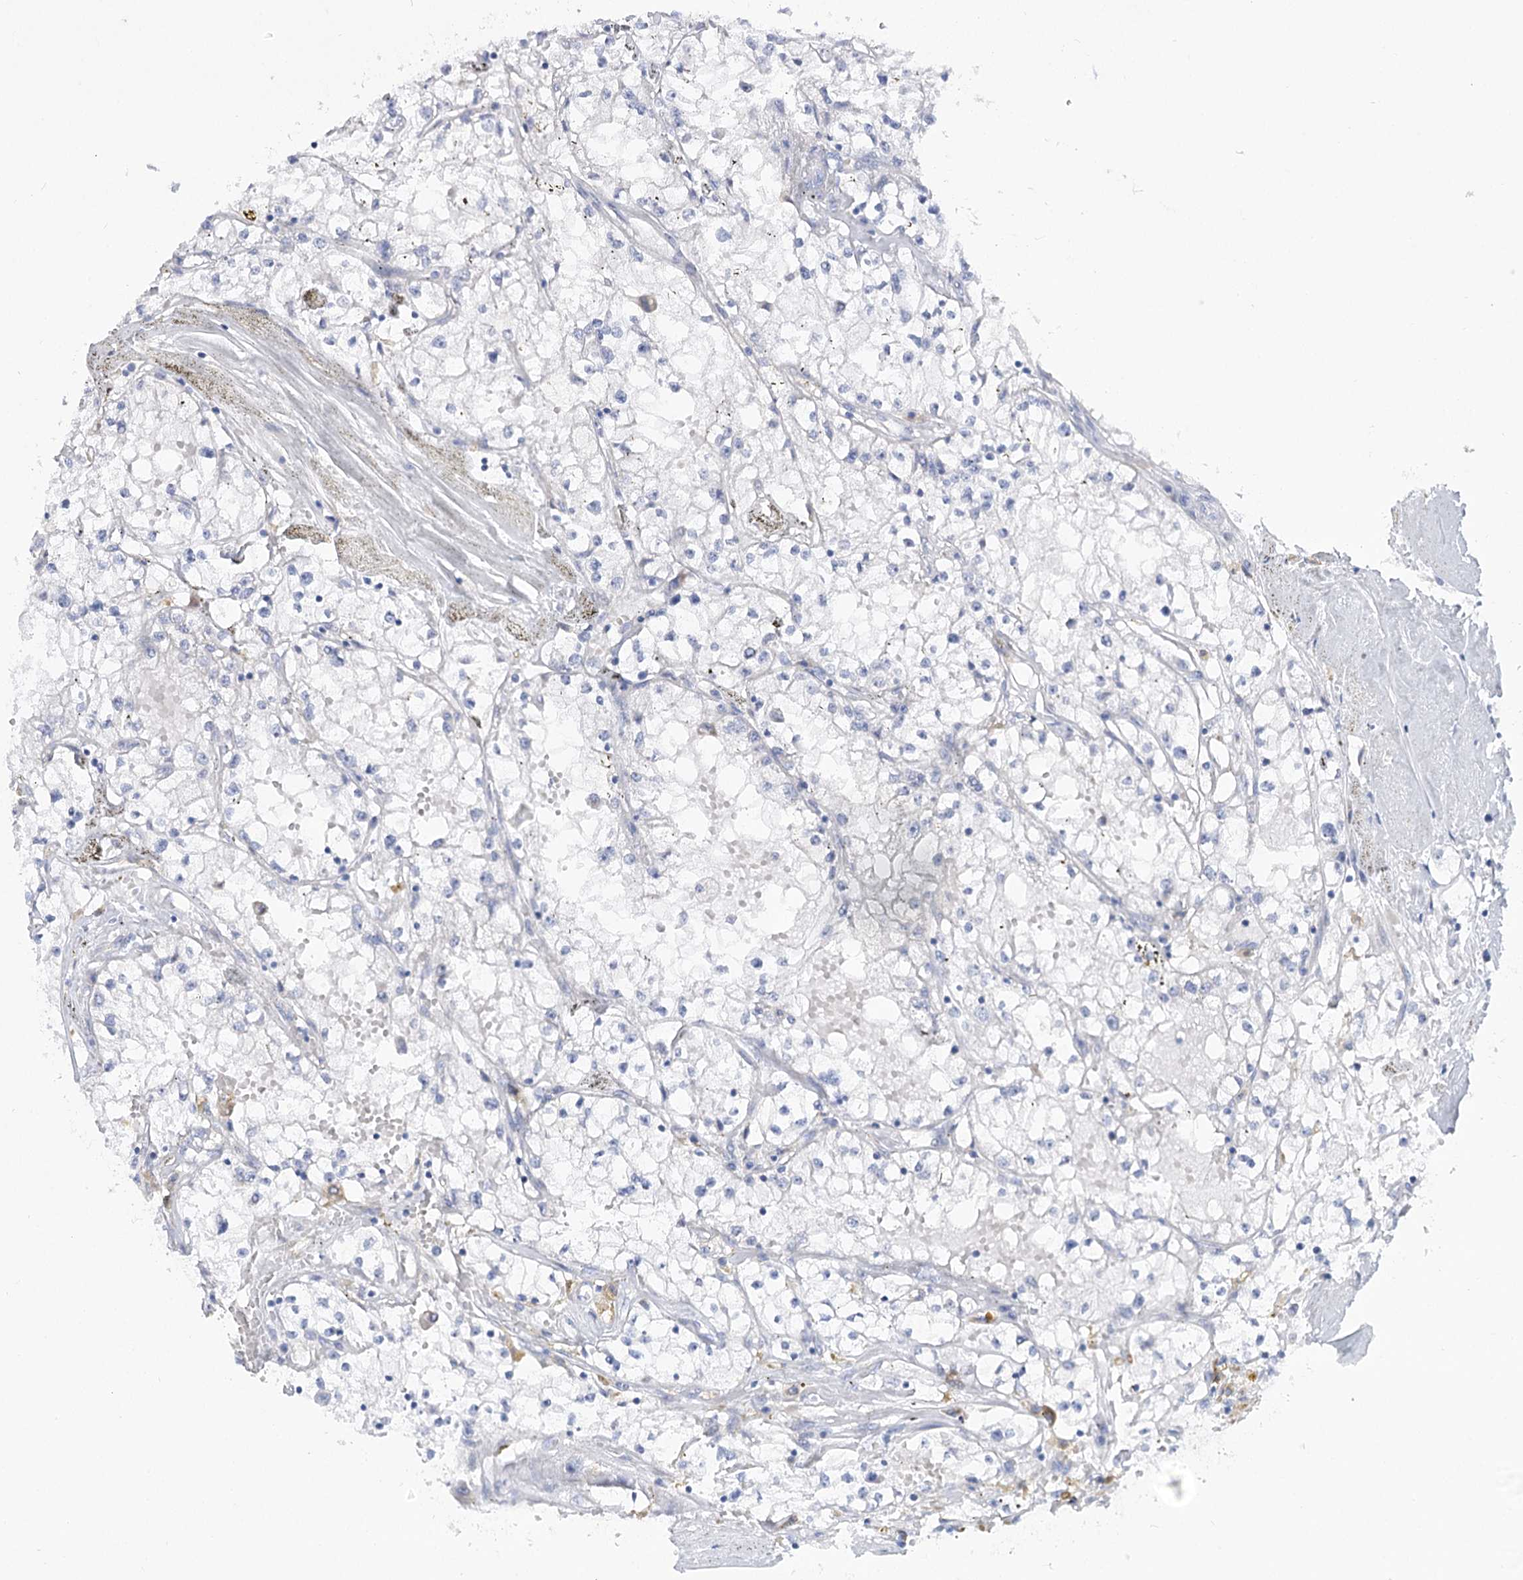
{"staining": {"intensity": "negative", "quantity": "none", "location": "none"}, "tissue": "renal cancer", "cell_type": "Tumor cells", "image_type": "cancer", "snomed": [{"axis": "morphology", "description": "Adenocarcinoma, NOS"}, {"axis": "topography", "description": "Kidney"}], "caption": "Tumor cells show no significant protein expression in renal cancer.", "gene": "STT3B", "patient": {"sex": "male", "age": 56}}